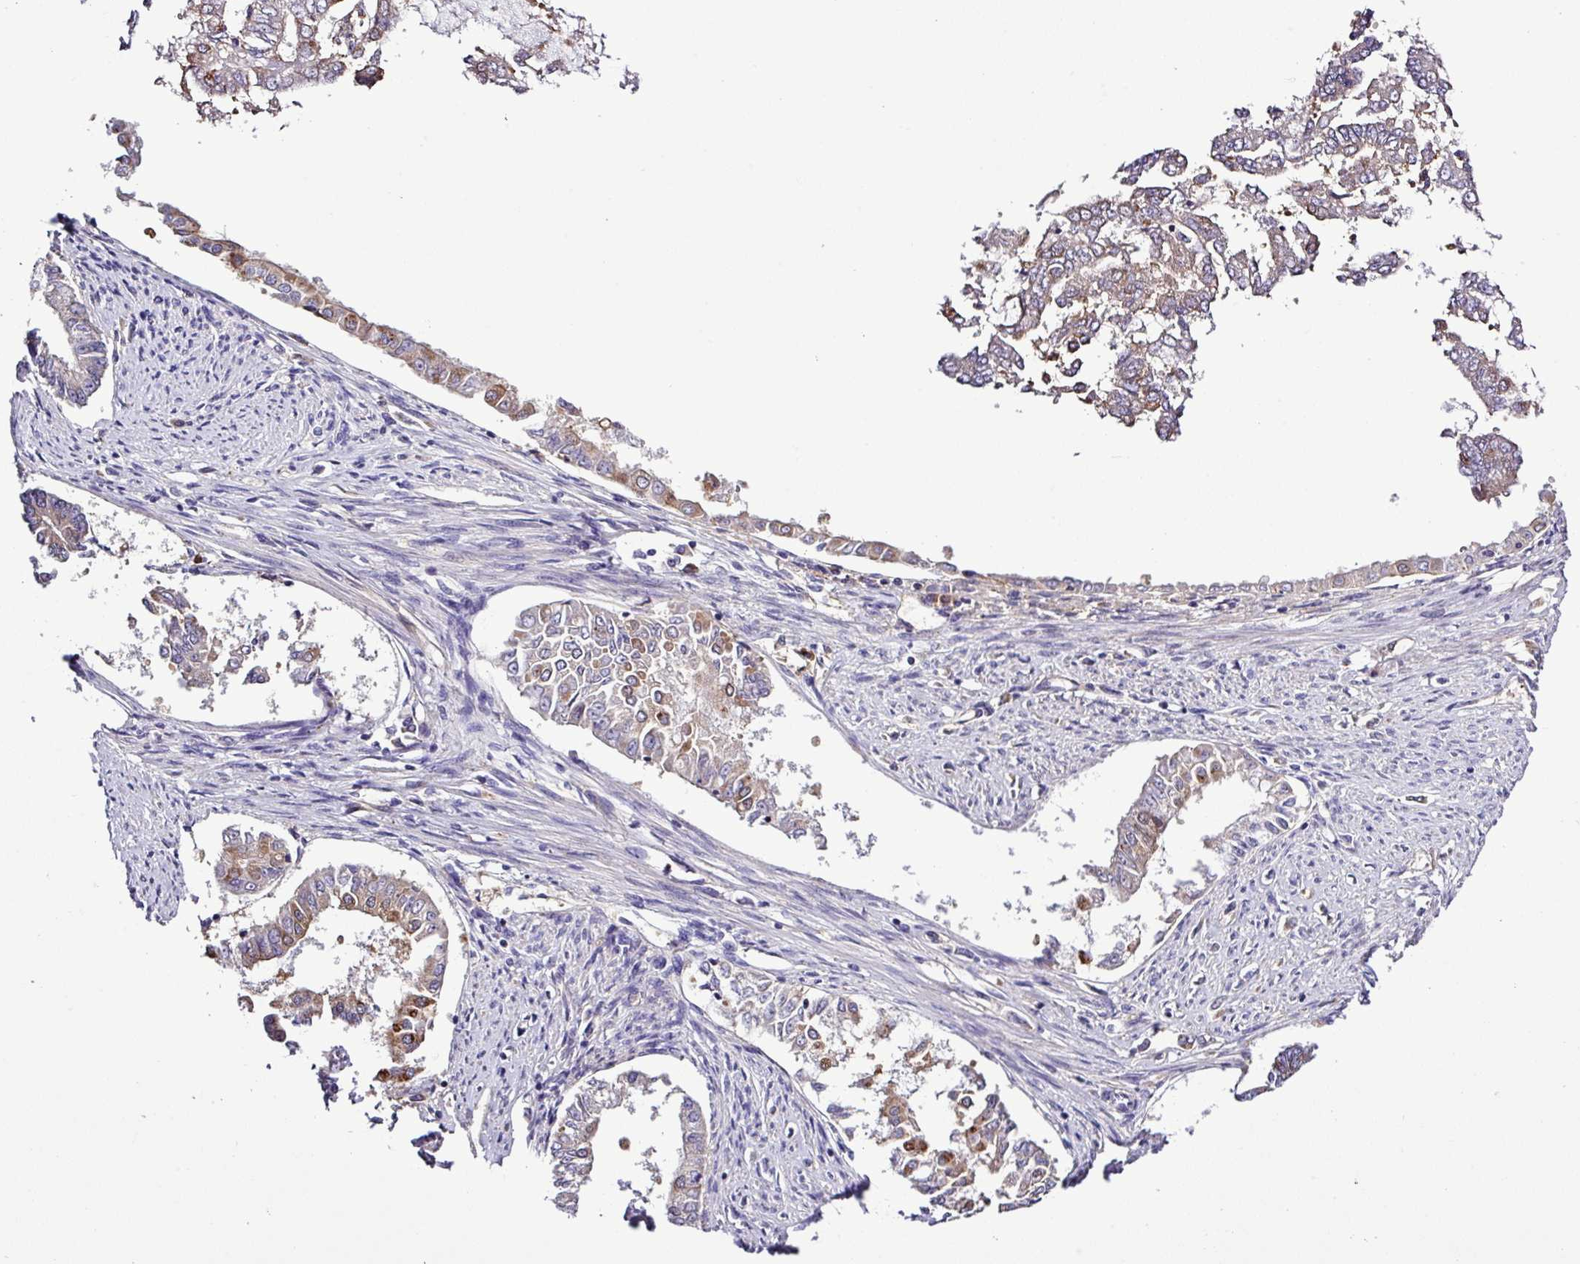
{"staining": {"intensity": "moderate", "quantity": "25%-75%", "location": "cytoplasmic/membranous,nuclear"}, "tissue": "endometrial cancer", "cell_type": "Tumor cells", "image_type": "cancer", "snomed": [{"axis": "morphology", "description": "Adenocarcinoma, NOS"}, {"axis": "topography", "description": "Endometrium"}], "caption": "DAB immunohistochemical staining of endometrial adenocarcinoma reveals moderate cytoplasmic/membranous and nuclear protein expression in approximately 25%-75% of tumor cells.", "gene": "CARHSP1", "patient": {"sex": "female", "age": 76}}